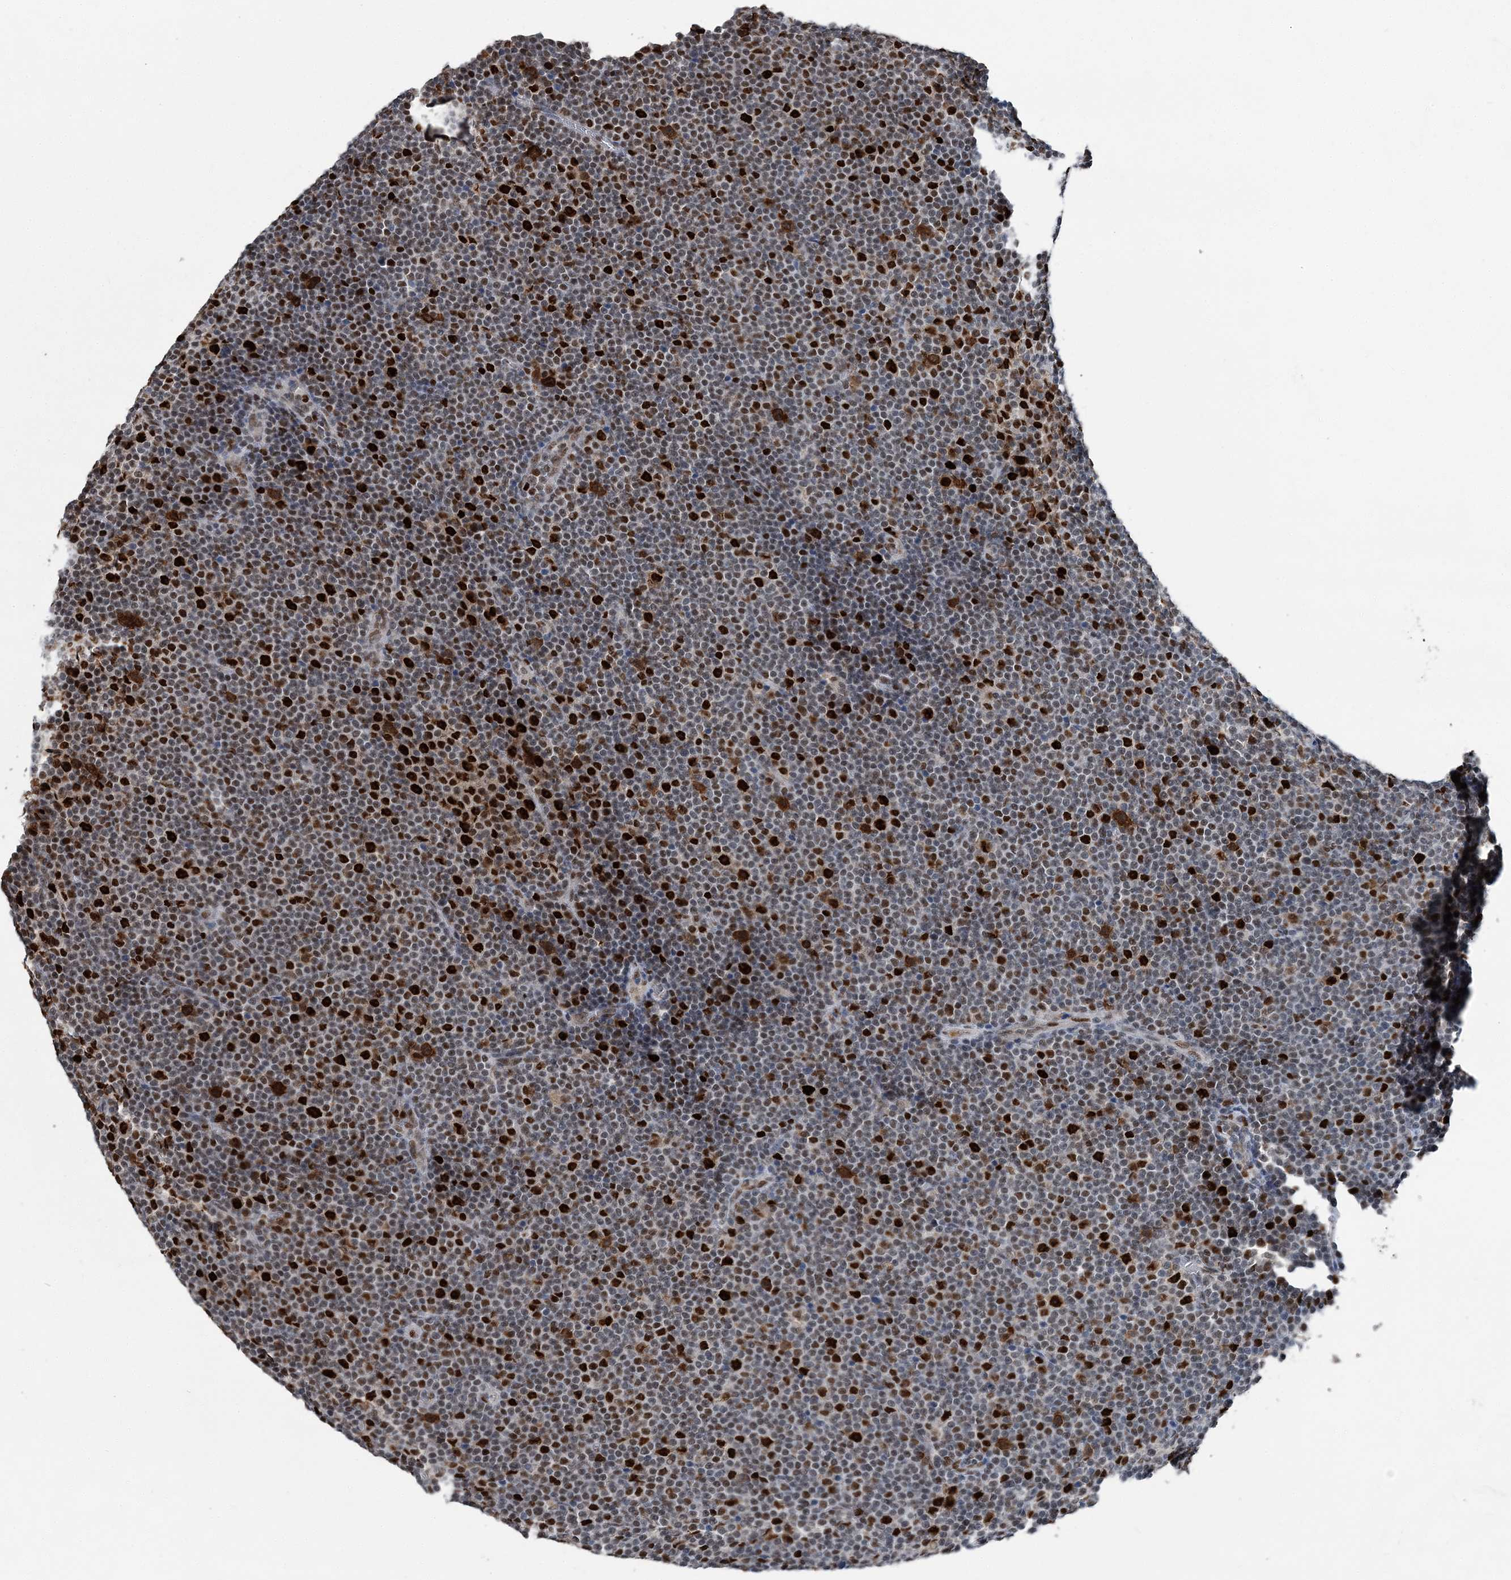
{"staining": {"intensity": "strong", "quantity": "<25%", "location": "nuclear"}, "tissue": "lymphoma", "cell_type": "Tumor cells", "image_type": "cancer", "snomed": [{"axis": "morphology", "description": "Malignant lymphoma, non-Hodgkin's type, Low grade"}, {"axis": "topography", "description": "Lymph node"}], "caption": "Immunohistochemical staining of human malignant lymphoma, non-Hodgkin's type (low-grade) demonstrates medium levels of strong nuclear protein staining in approximately <25% of tumor cells.", "gene": "HAT1", "patient": {"sex": "female", "age": 67}}